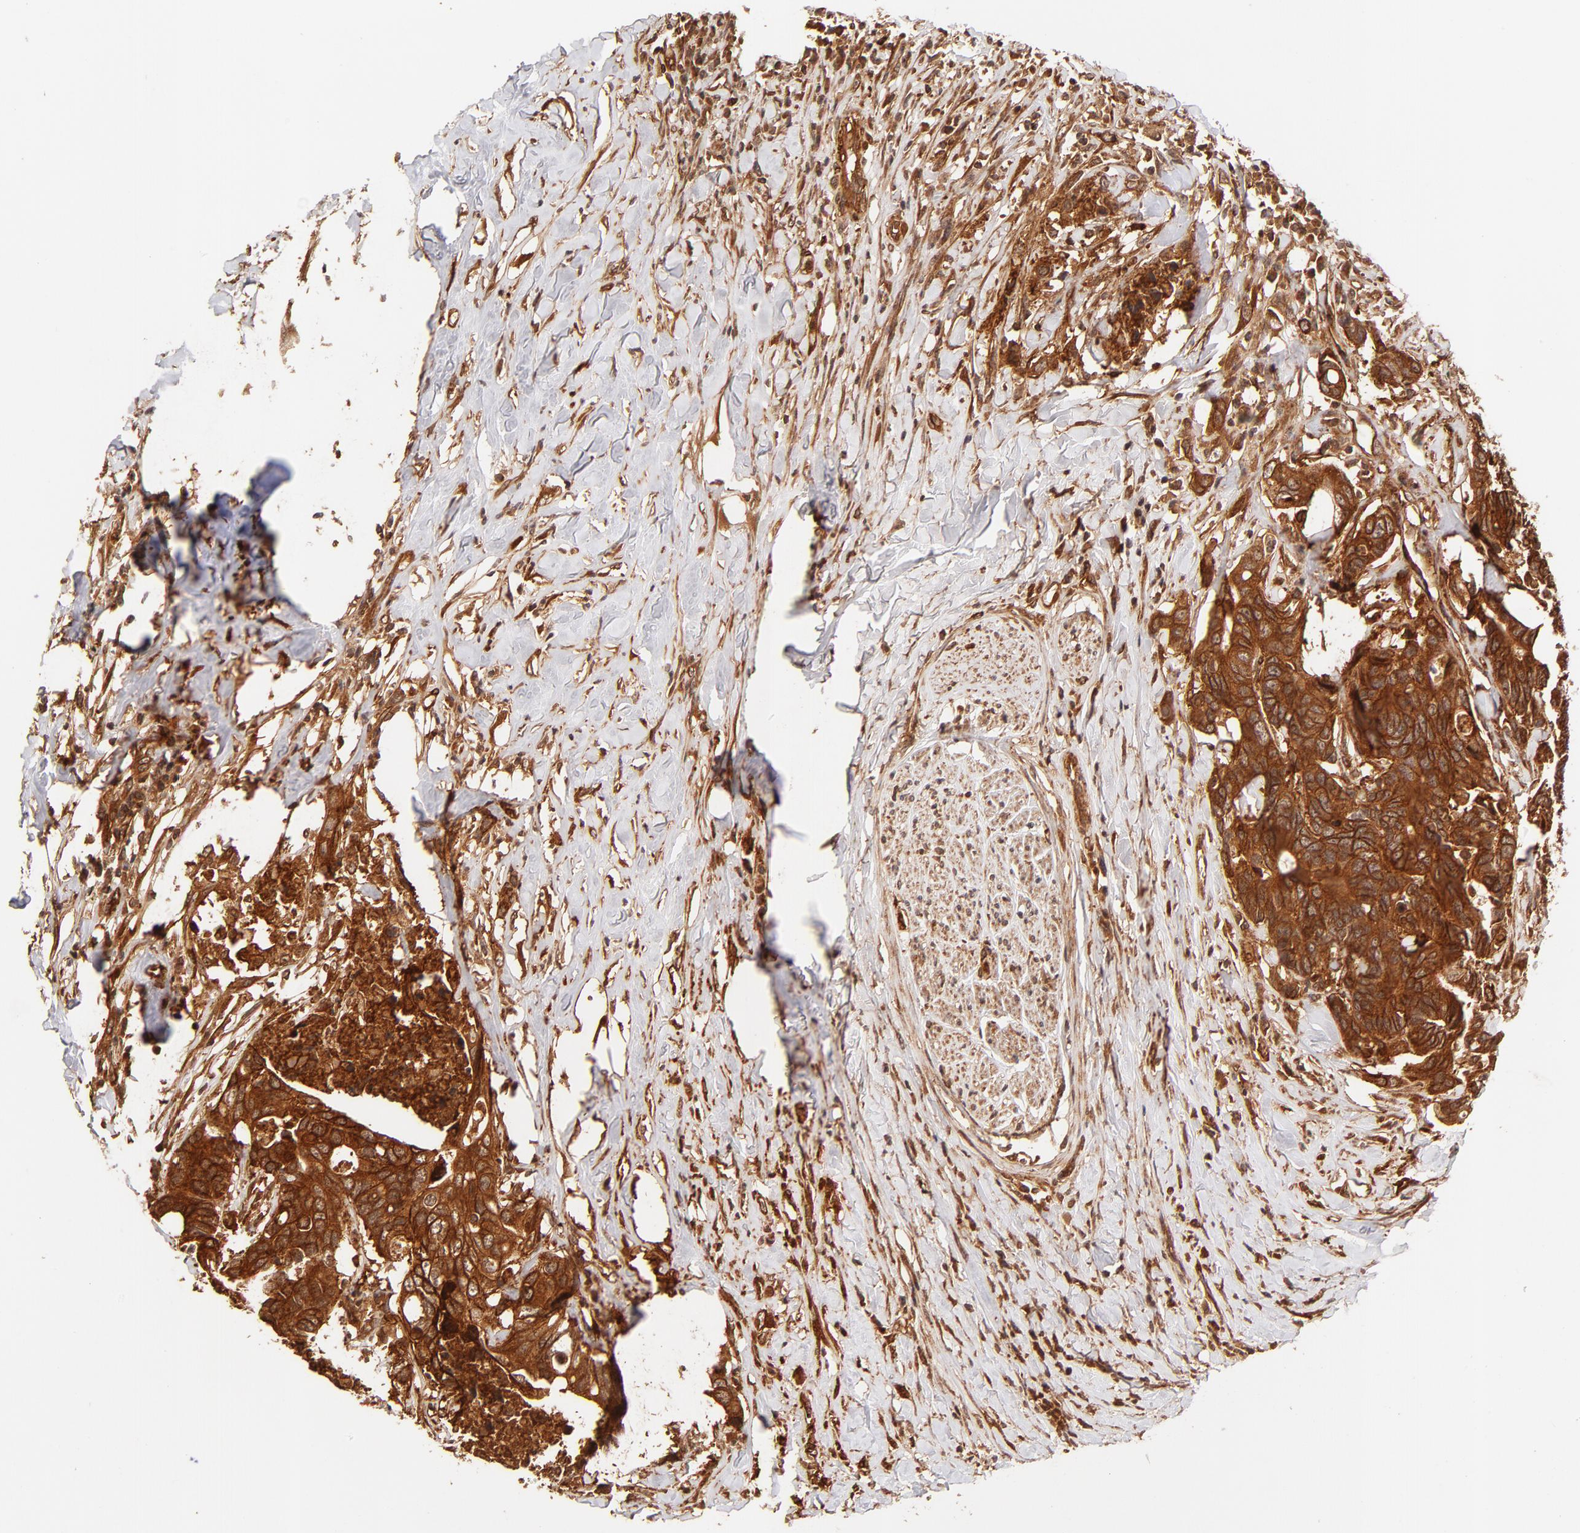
{"staining": {"intensity": "strong", "quantity": ">75%", "location": "cytoplasmic/membranous"}, "tissue": "colorectal cancer", "cell_type": "Tumor cells", "image_type": "cancer", "snomed": [{"axis": "morphology", "description": "Adenocarcinoma, NOS"}, {"axis": "topography", "description": "Rectum"}], "caption": "Tumor cells display high levels of strong cytoplasmic/membranous staining in approximately >75% of cells in human adenocarcinoma (colorectal).", "gene": "ITGB1", "patient": {"sex": "male", "age": 55}}